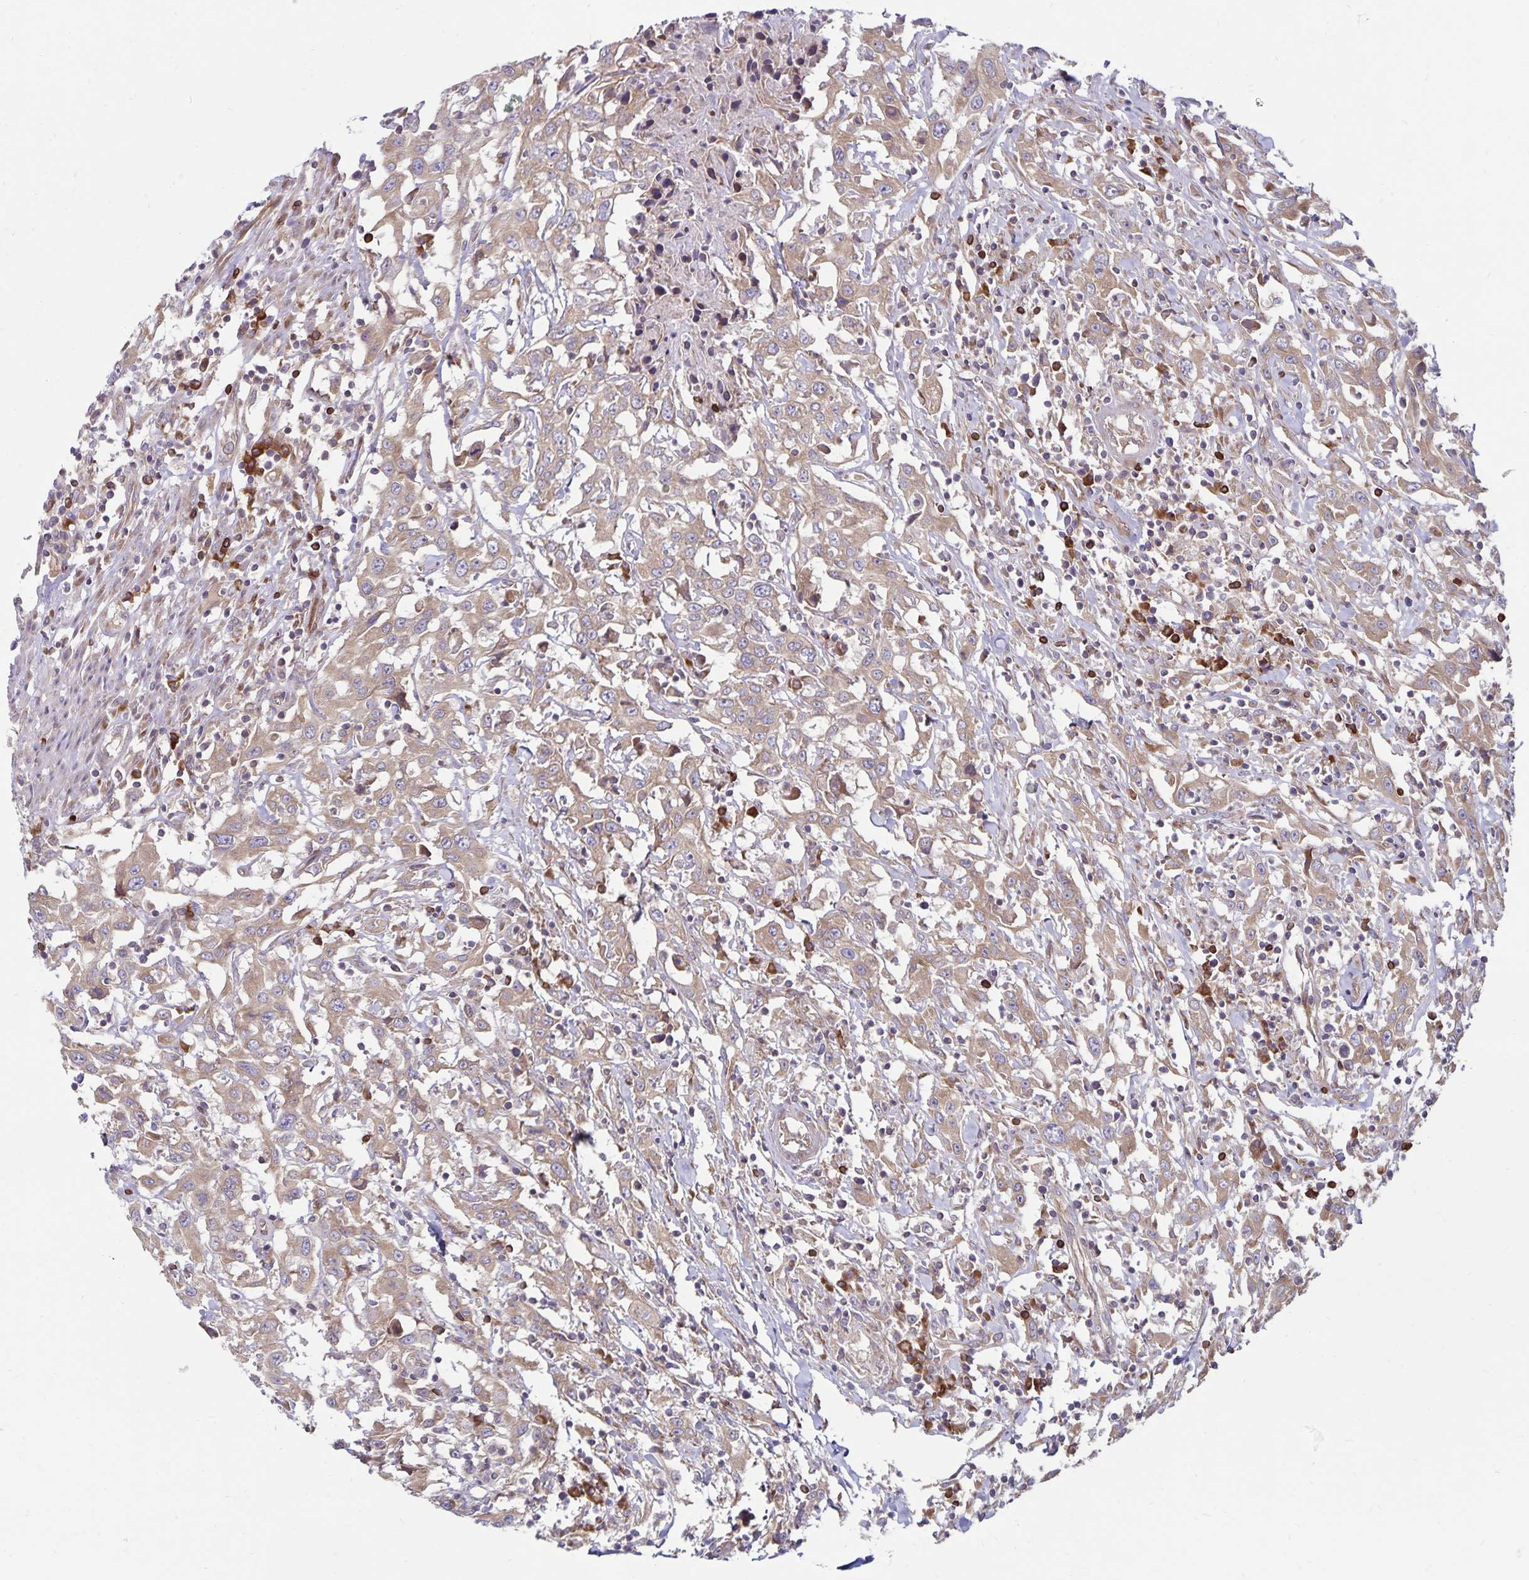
{"staining": {"intensity": "moderate", "quantity": ">75%", "location": "cytoplasmic/membranous"}, "tissue": "urothelial cancer", "cell_type": "Tumor cells", "image_type": "cancer", "snomed": [{"axis": "morphology", "description": "Urothelial carcinoma, High grade"}, {"axis": "topography", "description": "Urinary bladder"}], "caption": "DAB immunohistochemical staining of human high-grade urothelial carcinoma shows moderate cytoplasmic/membranous protein expression in about >75% of tumor cells.", "gene": "SEC62", "patient": {"sex": "male", "age": 61}}